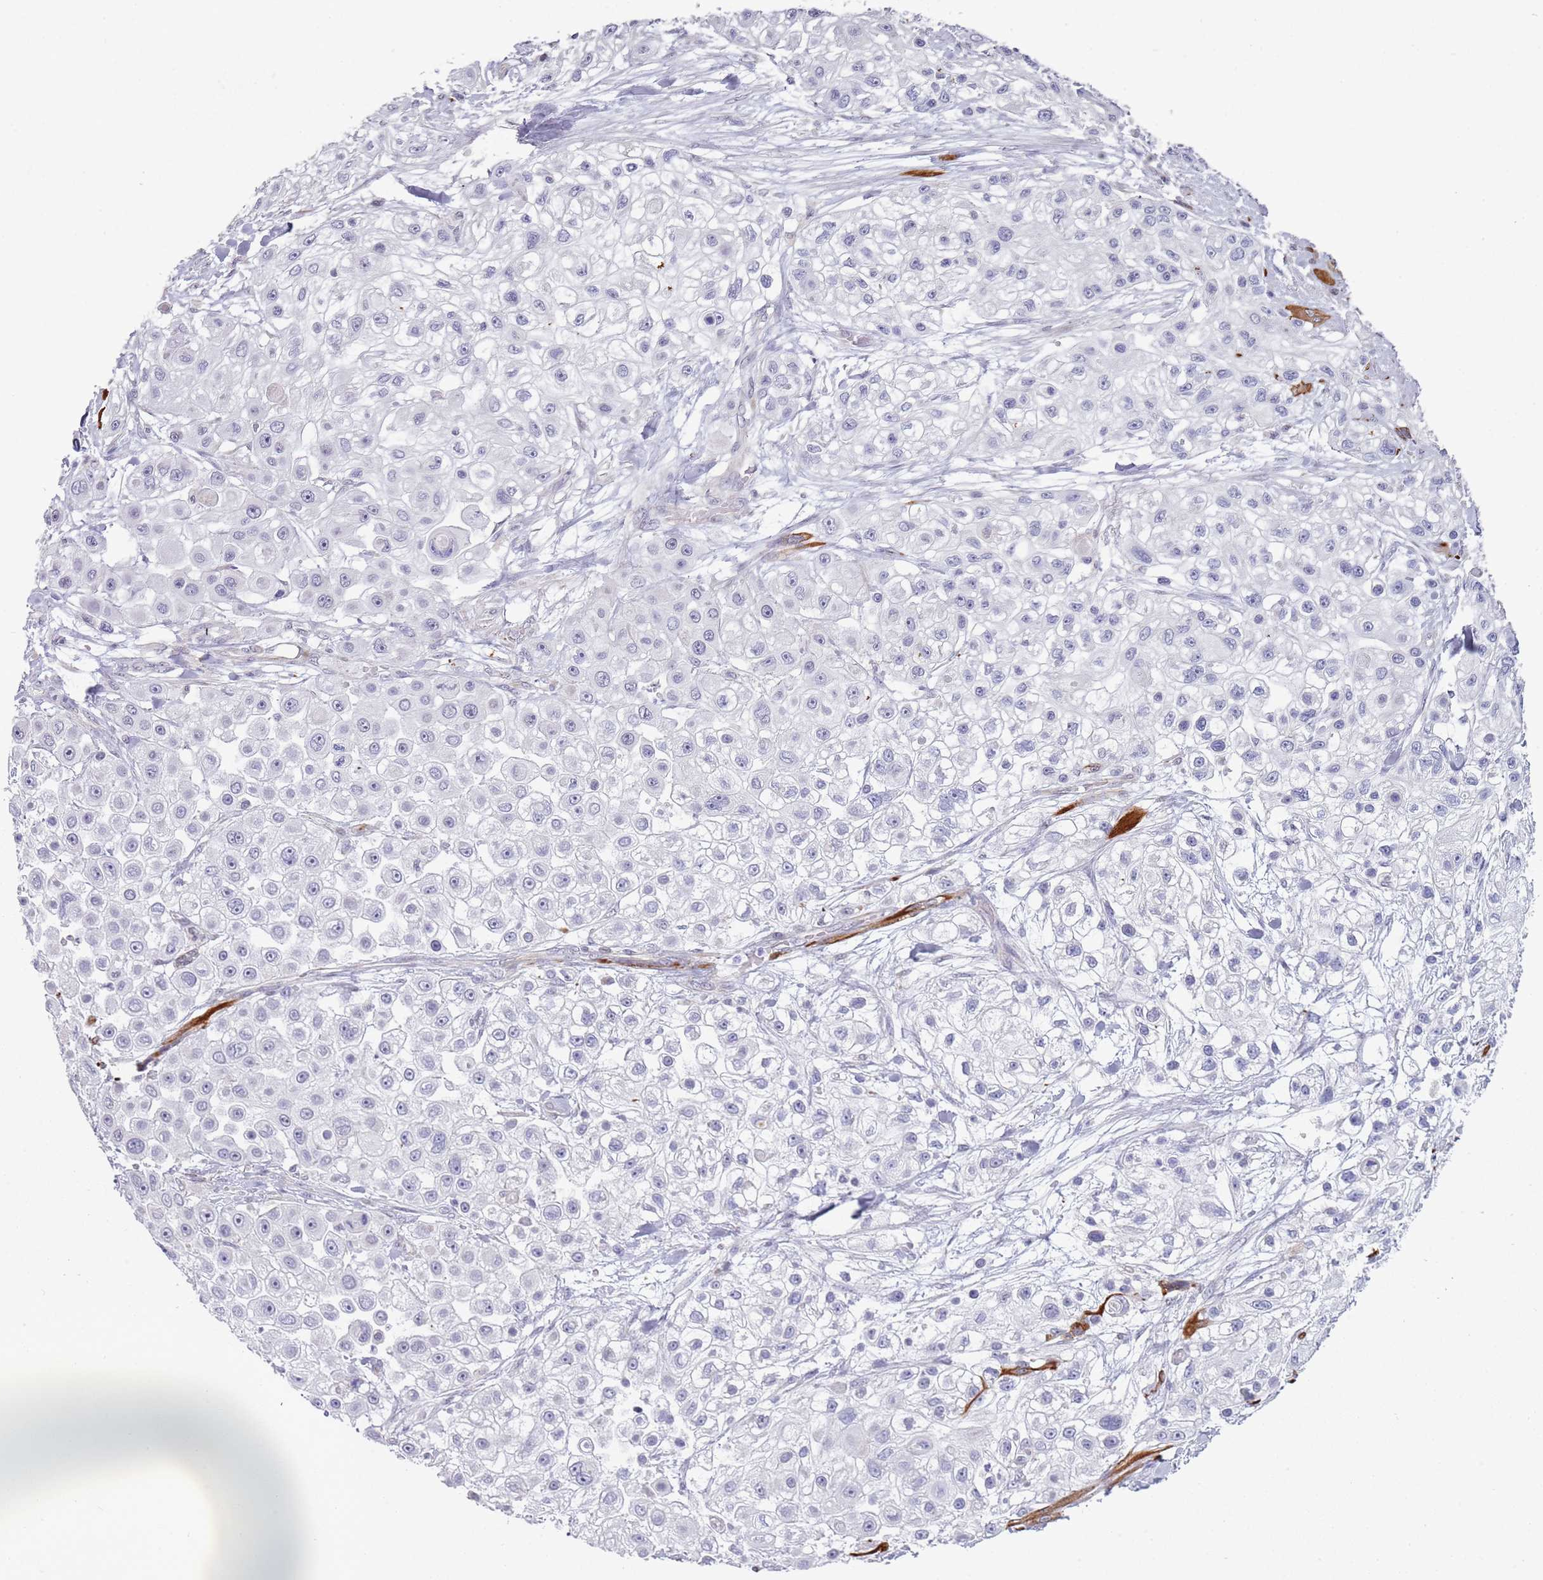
{"staining": {"intensity": "negative", "quantity": "none", "location": "none"}, "tissue": "skin cancer", "cell_type": "Tumor cells", "image_type": "cancer", "snomed": [{"axis": "morphology", "description": "Squamous cell carcinoma, NOS"}, {"axis": "topography", "description": "Skin"}], "caption": "The histopathology image reveals no staining of tumor cells in skin cancer.", "gene": "NBPF3", "patient": {"sex": "male", "age": 67}}